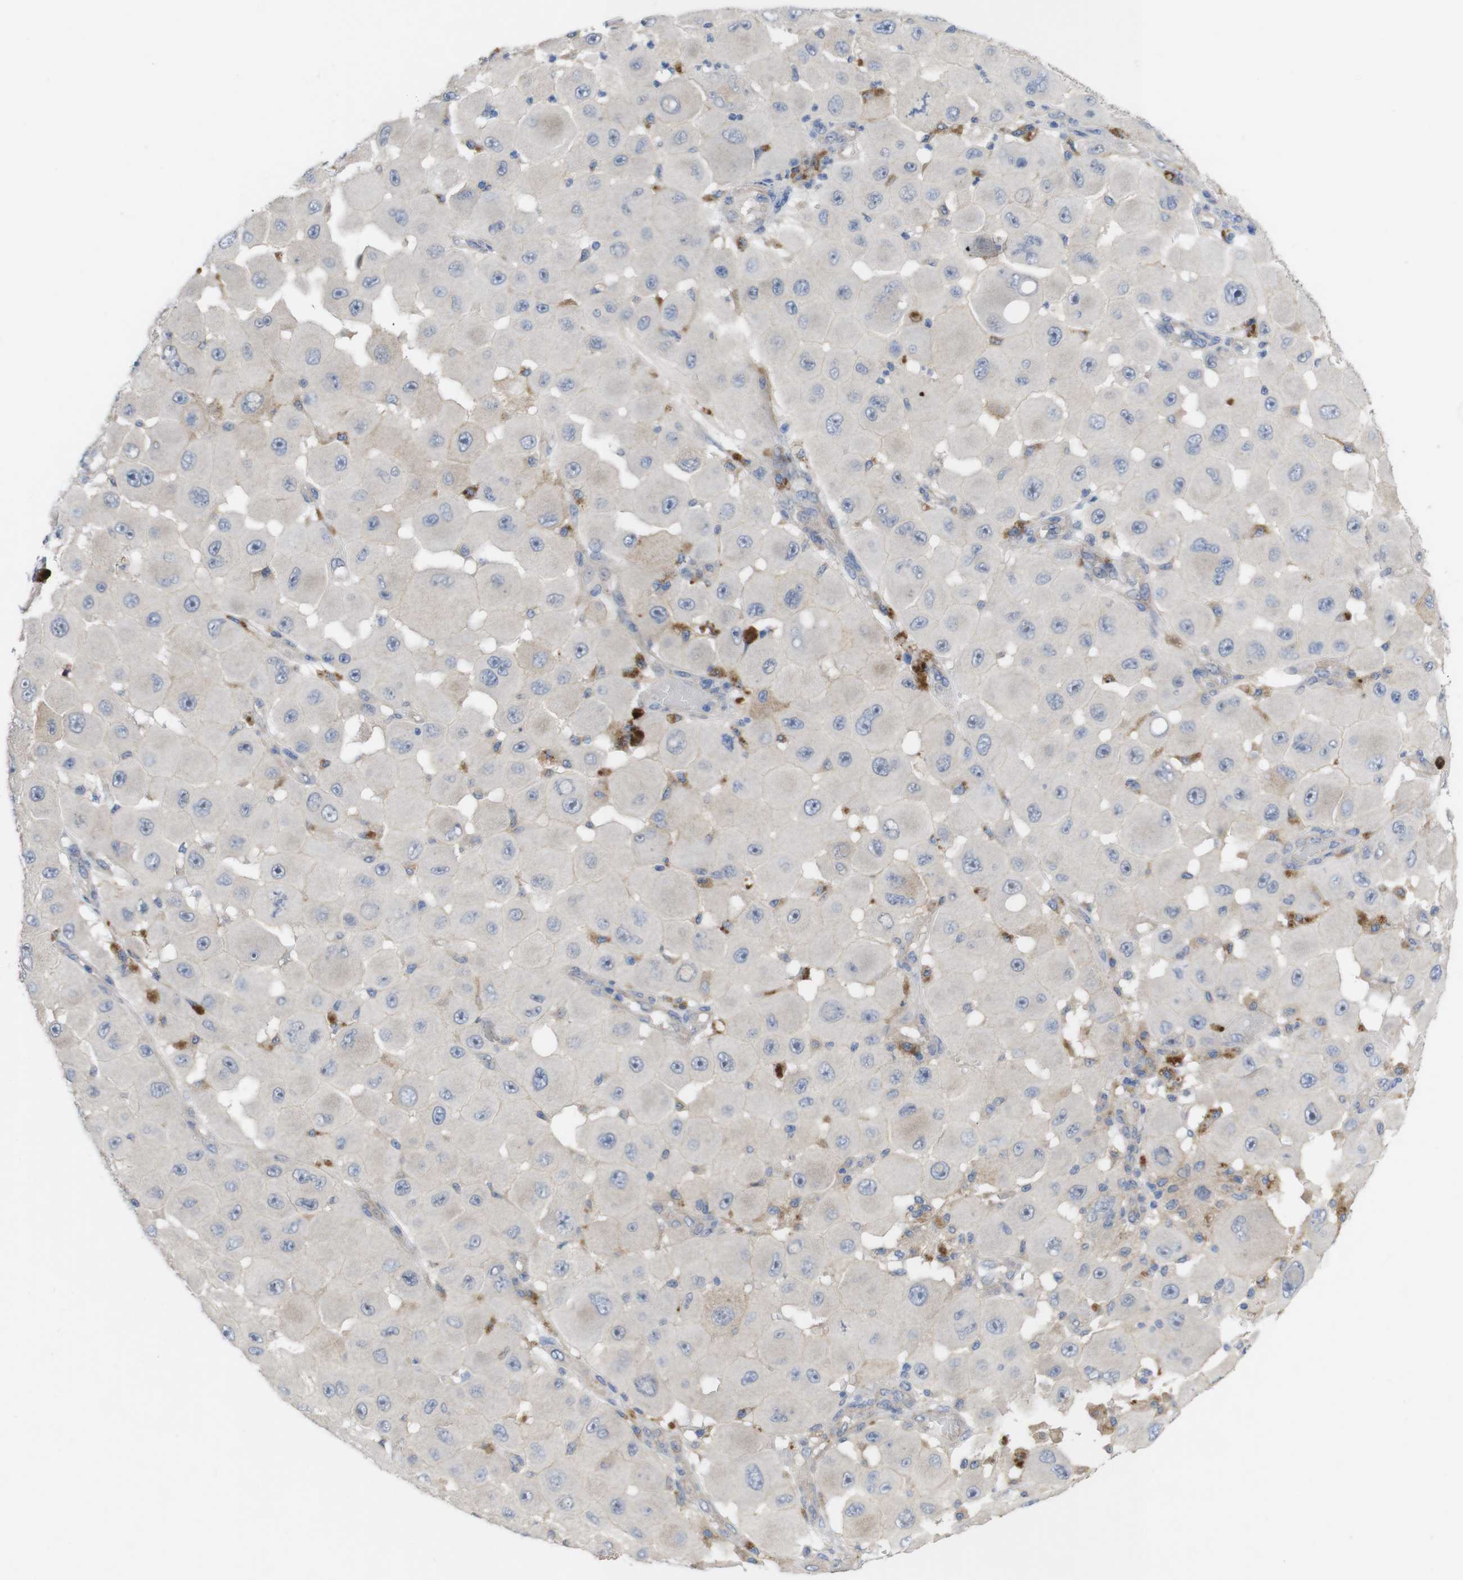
{"staining": {"intensity": "negative", "quantity": "none", "location": "none"}, "tissue": "melanoma", "cell_type": "Tumor cells", "image_type": "cancer", "snomed": [{"axis": "morphology", "description": "Malignant melanoma, NOS"}, {"axis": "topography", "description": "Skin"}], "caption": "The micrograph displays no significant staining in tumor cells of malignant melanoma. The staining is performed using DAB (3,3'-diaminobenzidine) brown chromogen with nuclei counter-stained in using hematoxylin.", "gene": "KIDINS220", "patient": {"sex": "female", "age": 81}}